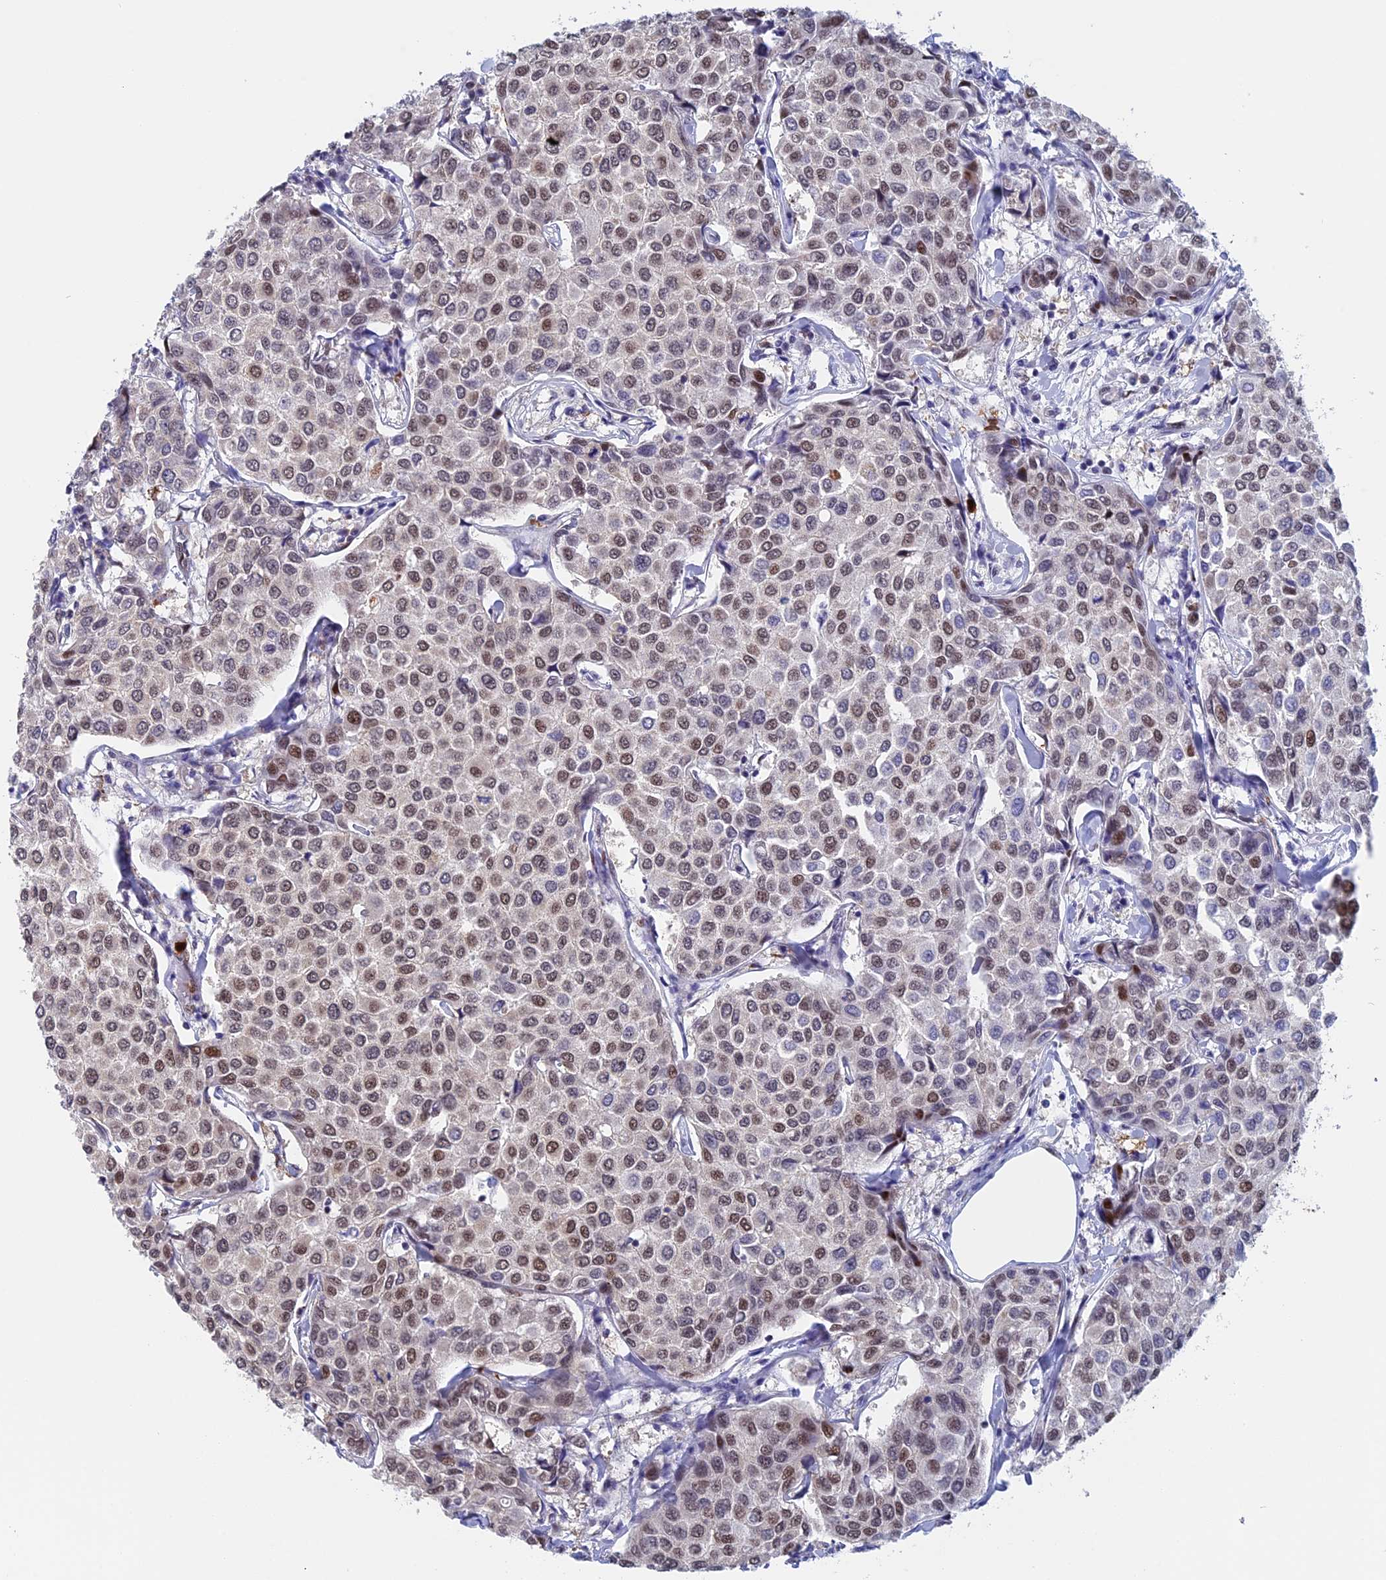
{"staining": {"intensity": "weak", "quantity": "25%-75%", "location": "nuclear"}, "tissue": "breast cancer", "cell_type": "Tumor cells", "image_type": "cancer", "snomed": [{"axis": "morphology", "description": "Duct carcinoma"}, {"axis": "topography", "description": "Breast"}], "caption": "DAB (3,3'-diaminobenzidine) immunohistochemical staining of breast cancer (infiltrating ductal carcinoma) shows weak nuclear protein expression in approximately 25%-75% of tumor cells.", "gene": "SLC26A1", "patient": {"sex": "female", "age": 55}}